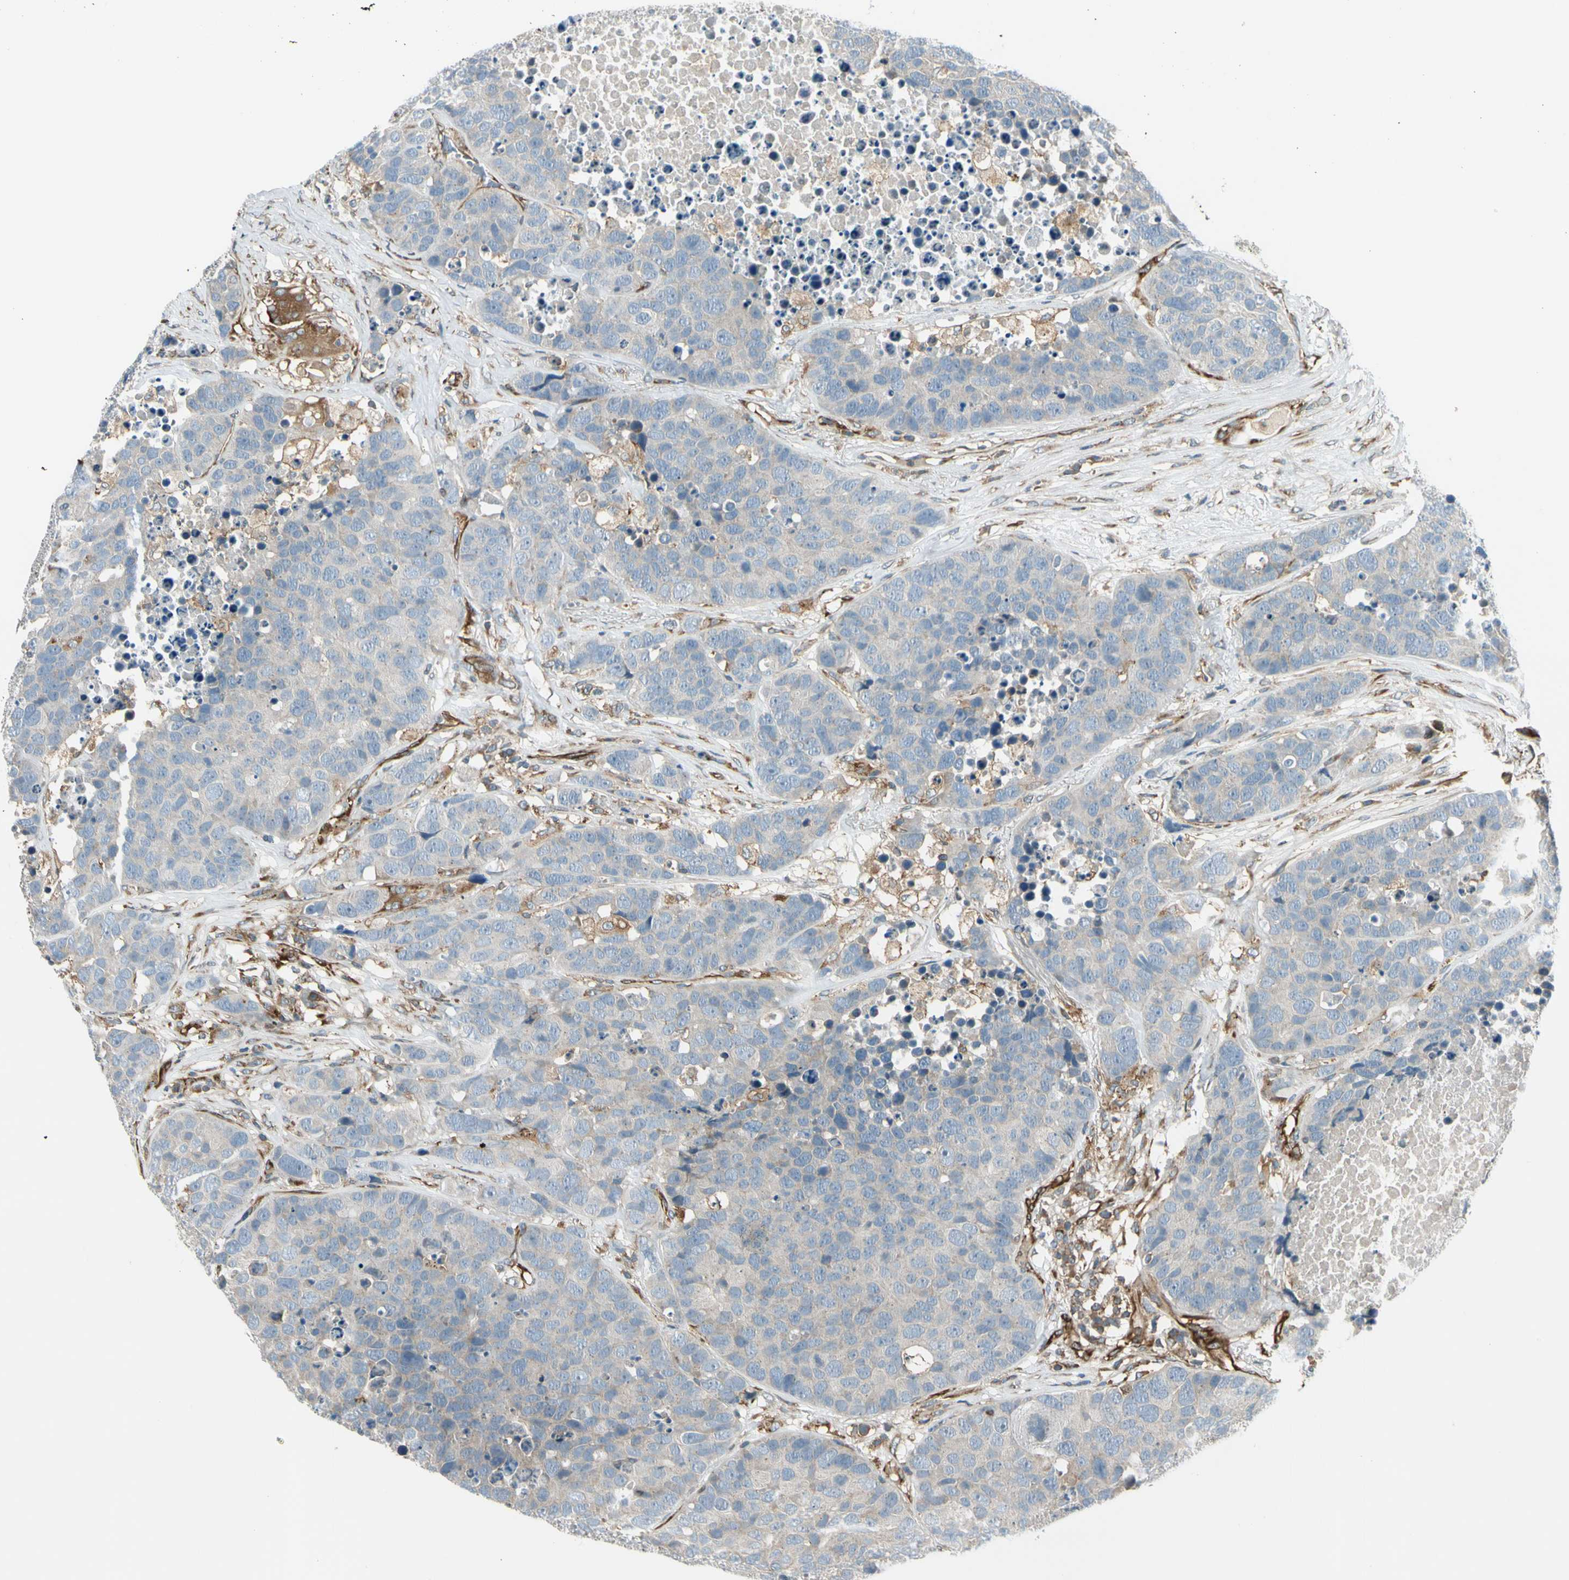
{"staining": {"intensity": "negative", "quantity": "none", "location": "none"}, "tissue": "carcinoid", "cell_type": "Tumor cells", "image_type": "cancer", "snomed": [{"axis": "morphology", "description": "Carcinoid, malignant, NOS"}, {"axis": "topography", "description": "Lung"}], "caption": "Immunohistochemistry of human malignant carcinoid displays no staining in tumor cells.", "gene": "TRIO", "patient": {"sex": "male", "age": 60}}